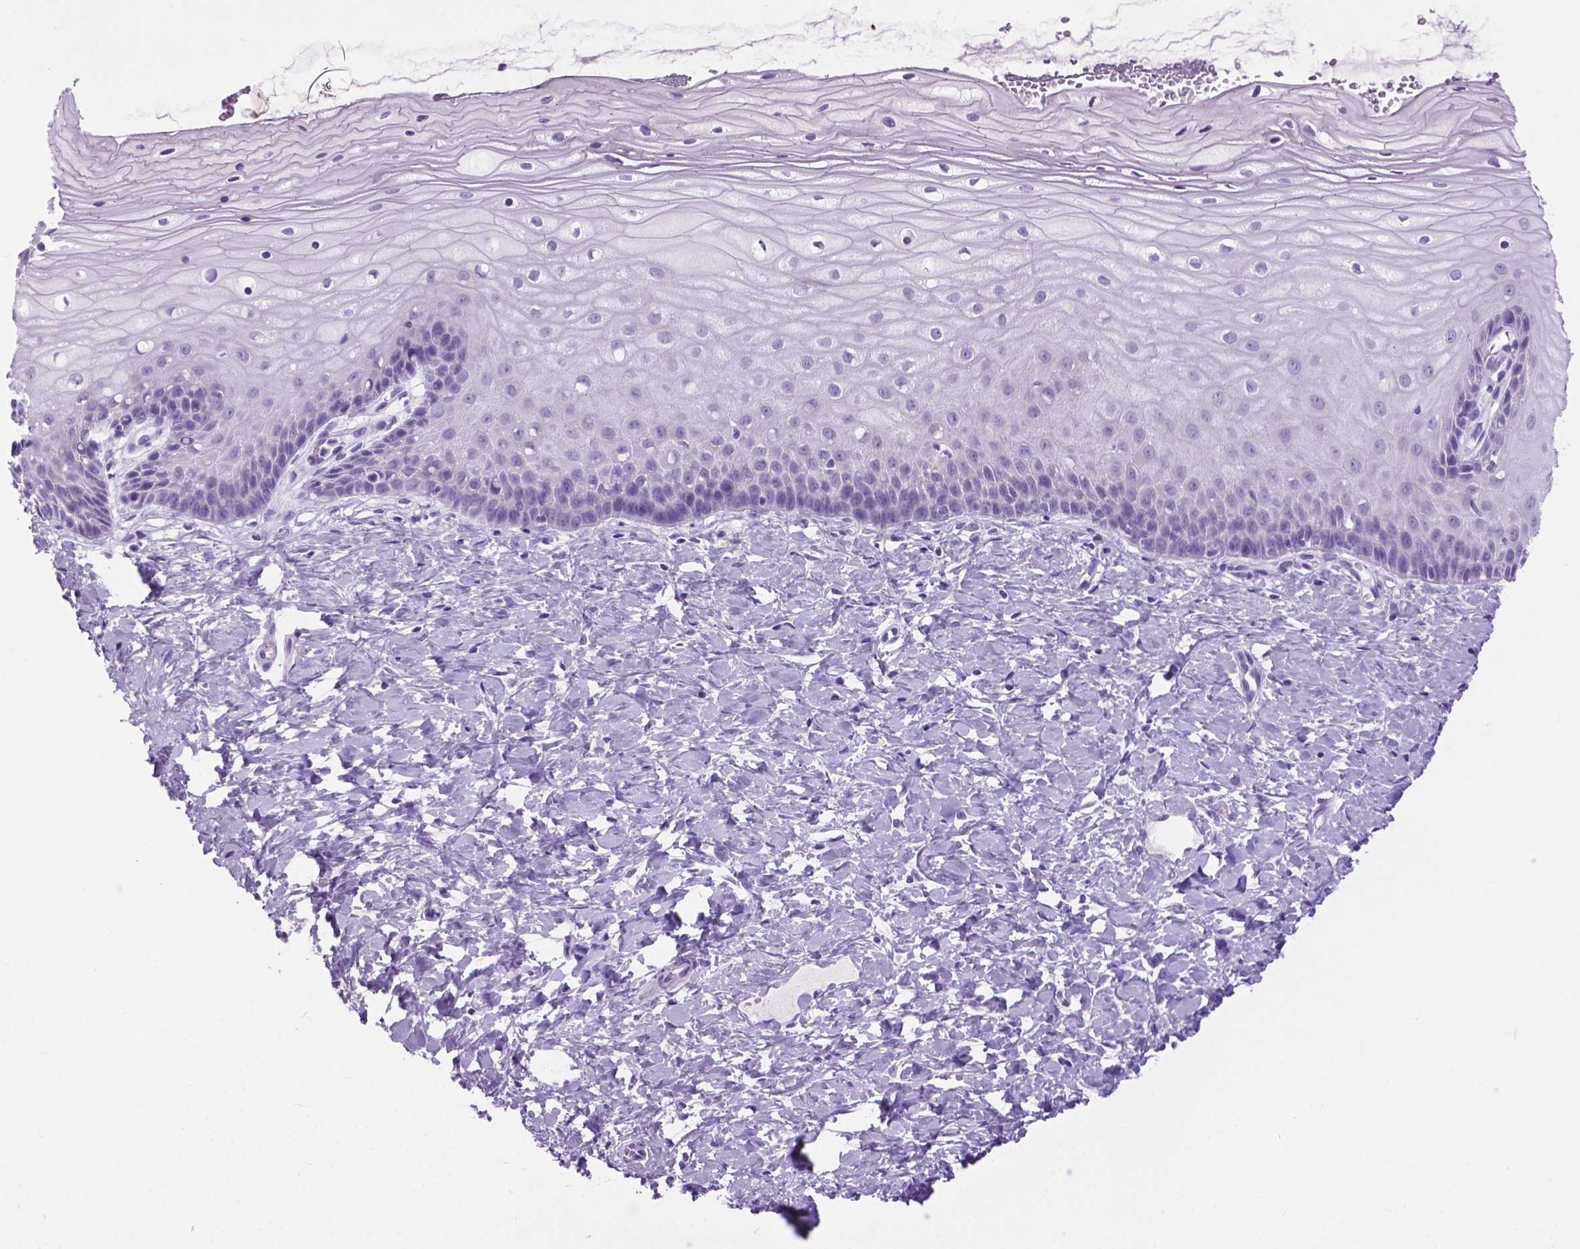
{"staining": {"intensity": "negative", "quantity": "none", "location": "none"}, "tissue": "cervix", "cell_type": "Glandular cells", "image_type": "normal", "snomed": [{"axis": "morphology", "description": "Normal tissue, NOS"}, {"axis": "topography", "description": "Cervix"}], "caption": "Cervix stained for a protein using immunohistochemistry (IHC) displays no staining glandular cells.", "gene": "ARMS2", "patient": {"sex": "female", "age": 37}}